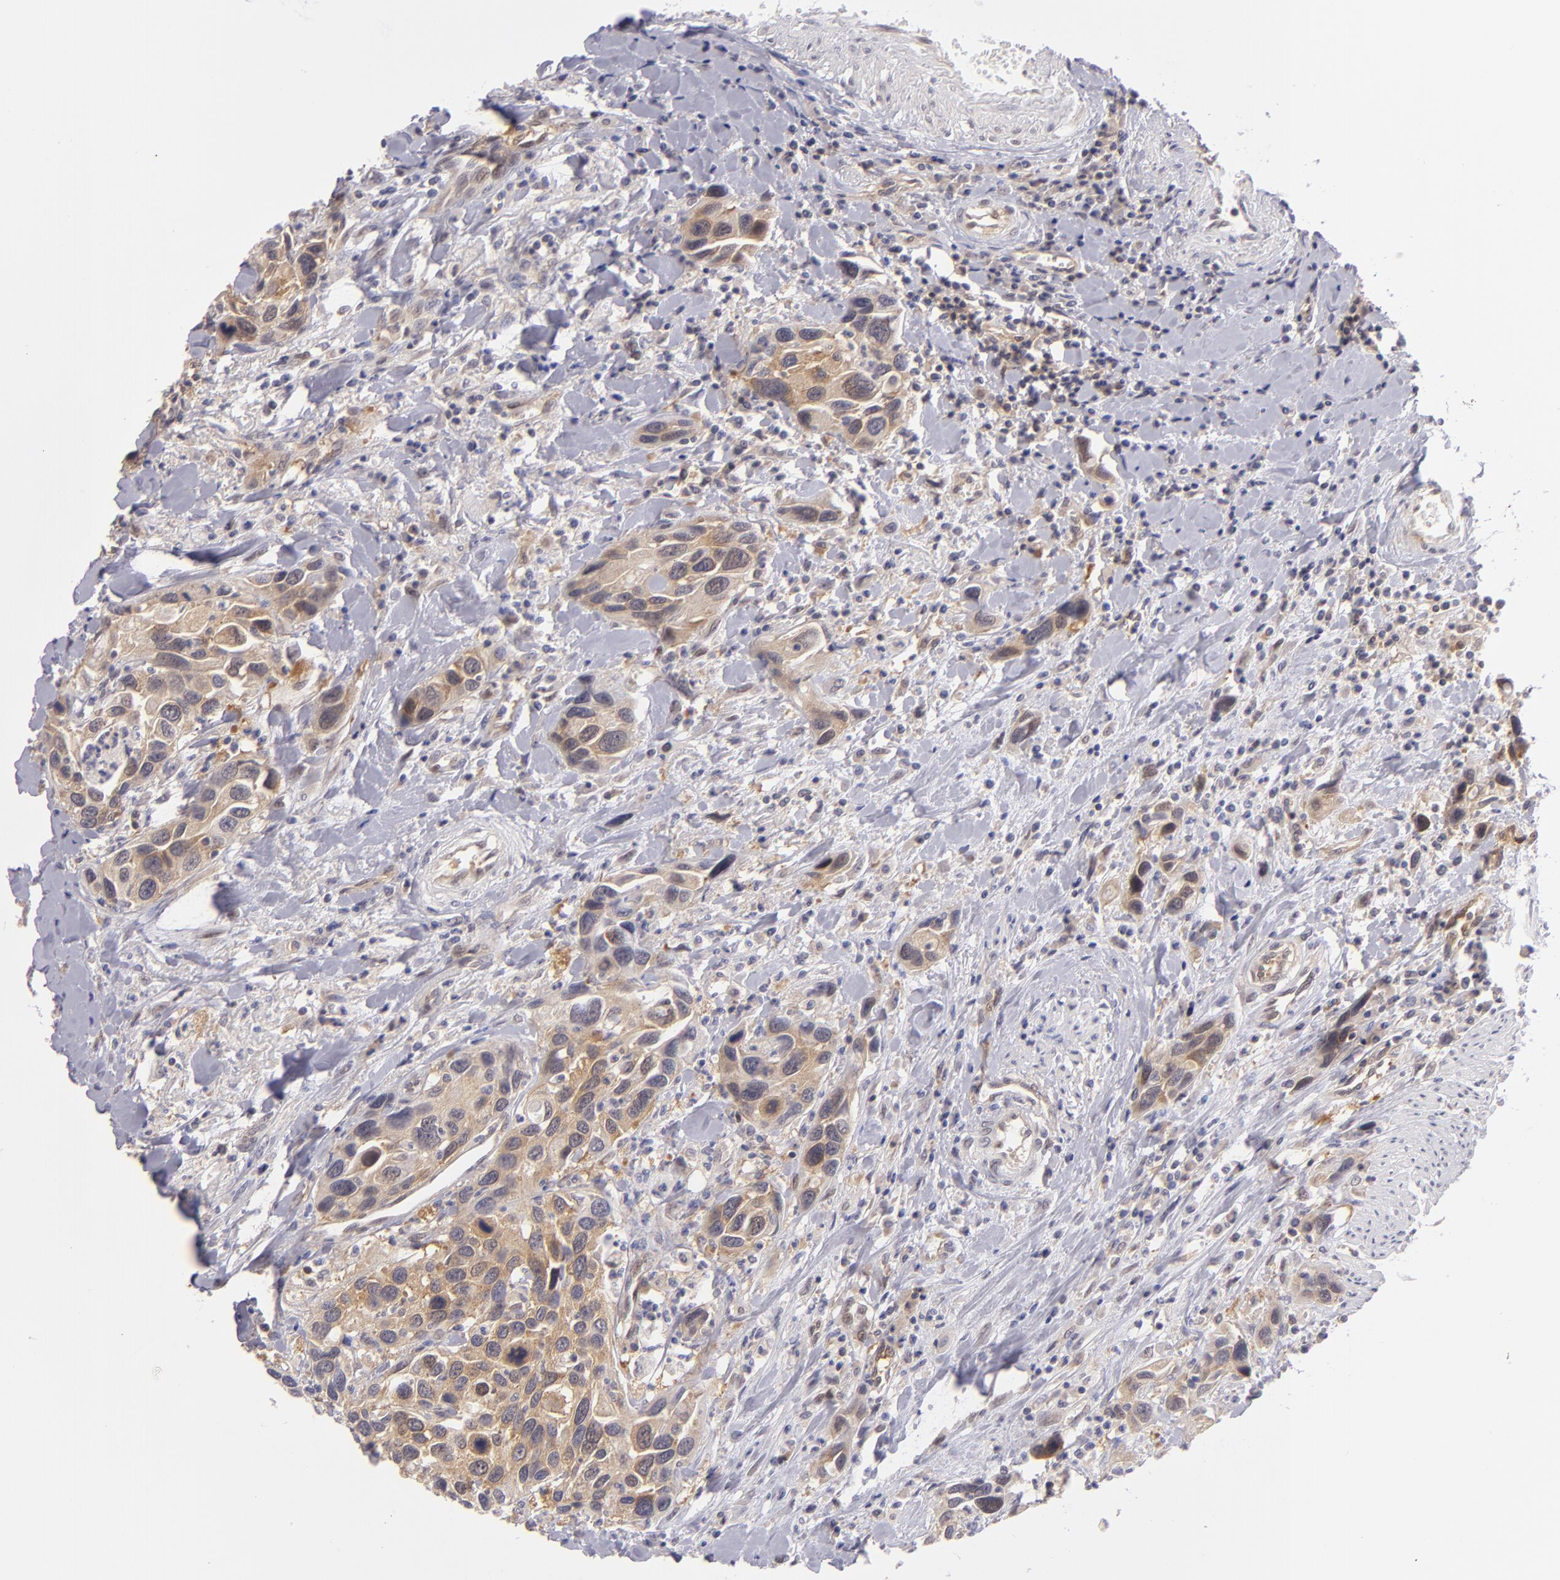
{"staining": {"intensity": "weak", "quantity": "25%-75%", "location": "cytoplasmic/membranous"}, "tissue": "urothelial cancer", "cell_type": "Tumor cells", "image_type": "cancer", "snomed": [{"axis": "morphology", "description": "Urothelial carcinoma, High grade"}, {"axis": "topography", "description": "Urinary bladder"}], "caption": "A high-resolution image shows immunohistochemistry staining of urothelial cancer, which shows weak cytoplasmic/membranous expression in about 25%-75% of tumor cells.", "gene": "PTPN13", "patient": {"sex": "male", "age": 66}}